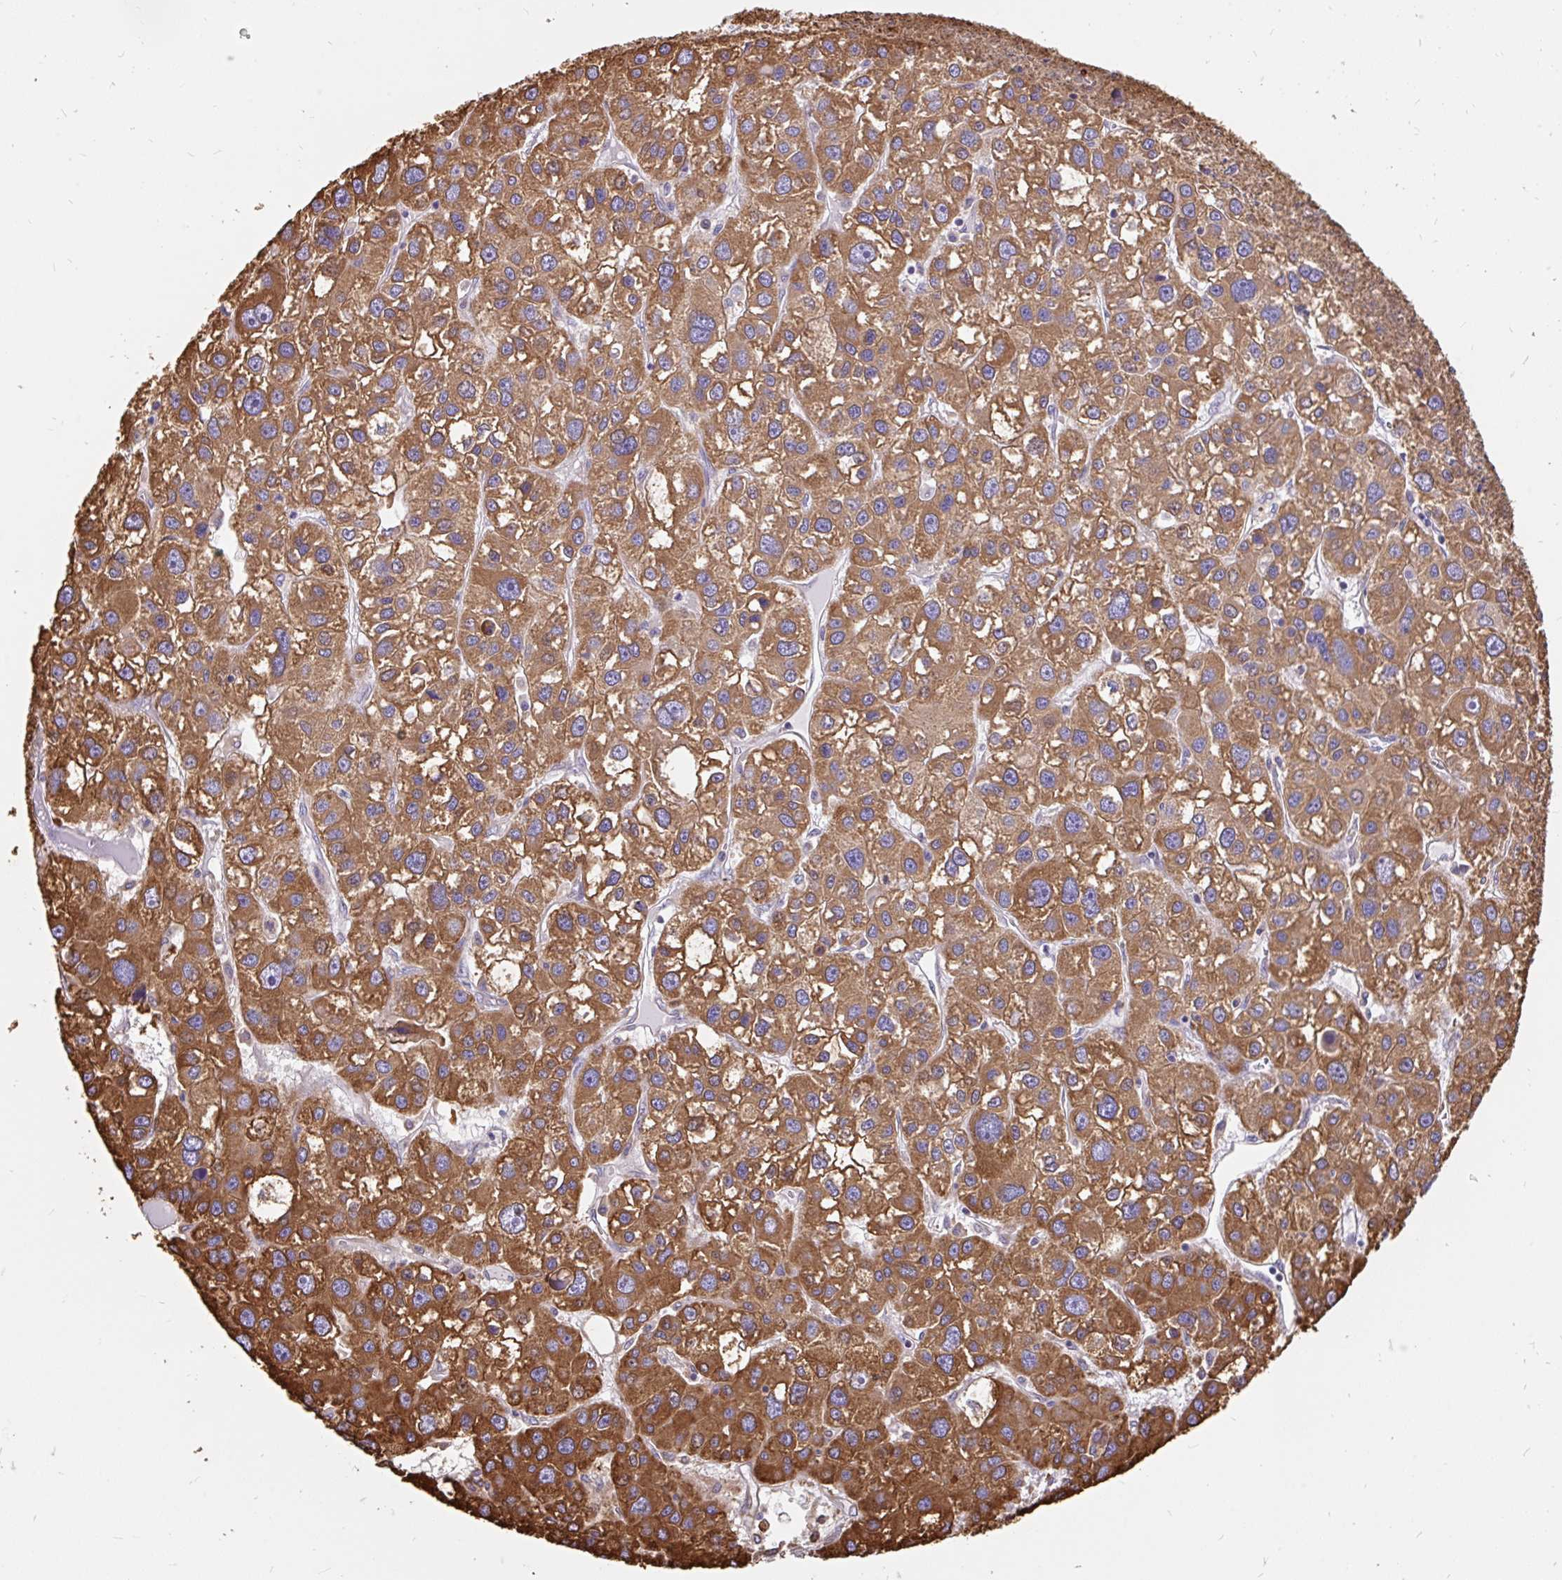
{"staining": {"intensity": "strong", "quantity": ">75%", "location": "cytoplasmic/membranous"}, "tissue": "liver cancer", "cell_type": "Tumor cells", "image_type": "cancer", "snomed": [{"axis": "morphology", "description": "Carcinoma, Hepatocellular, NOS"}, {"axis": "topography", "description": "Liver"}], "caption": "DAB (3,3'-diaminobenzidine) immunohistochemical staining of hepatocellular carcinoma (liver) exhibits strong cytoplasmic/membranous protein expression in approximately >75% of tumor cells.", "gene": "EML5", "patient": {"sex": "male", "age": 73}}